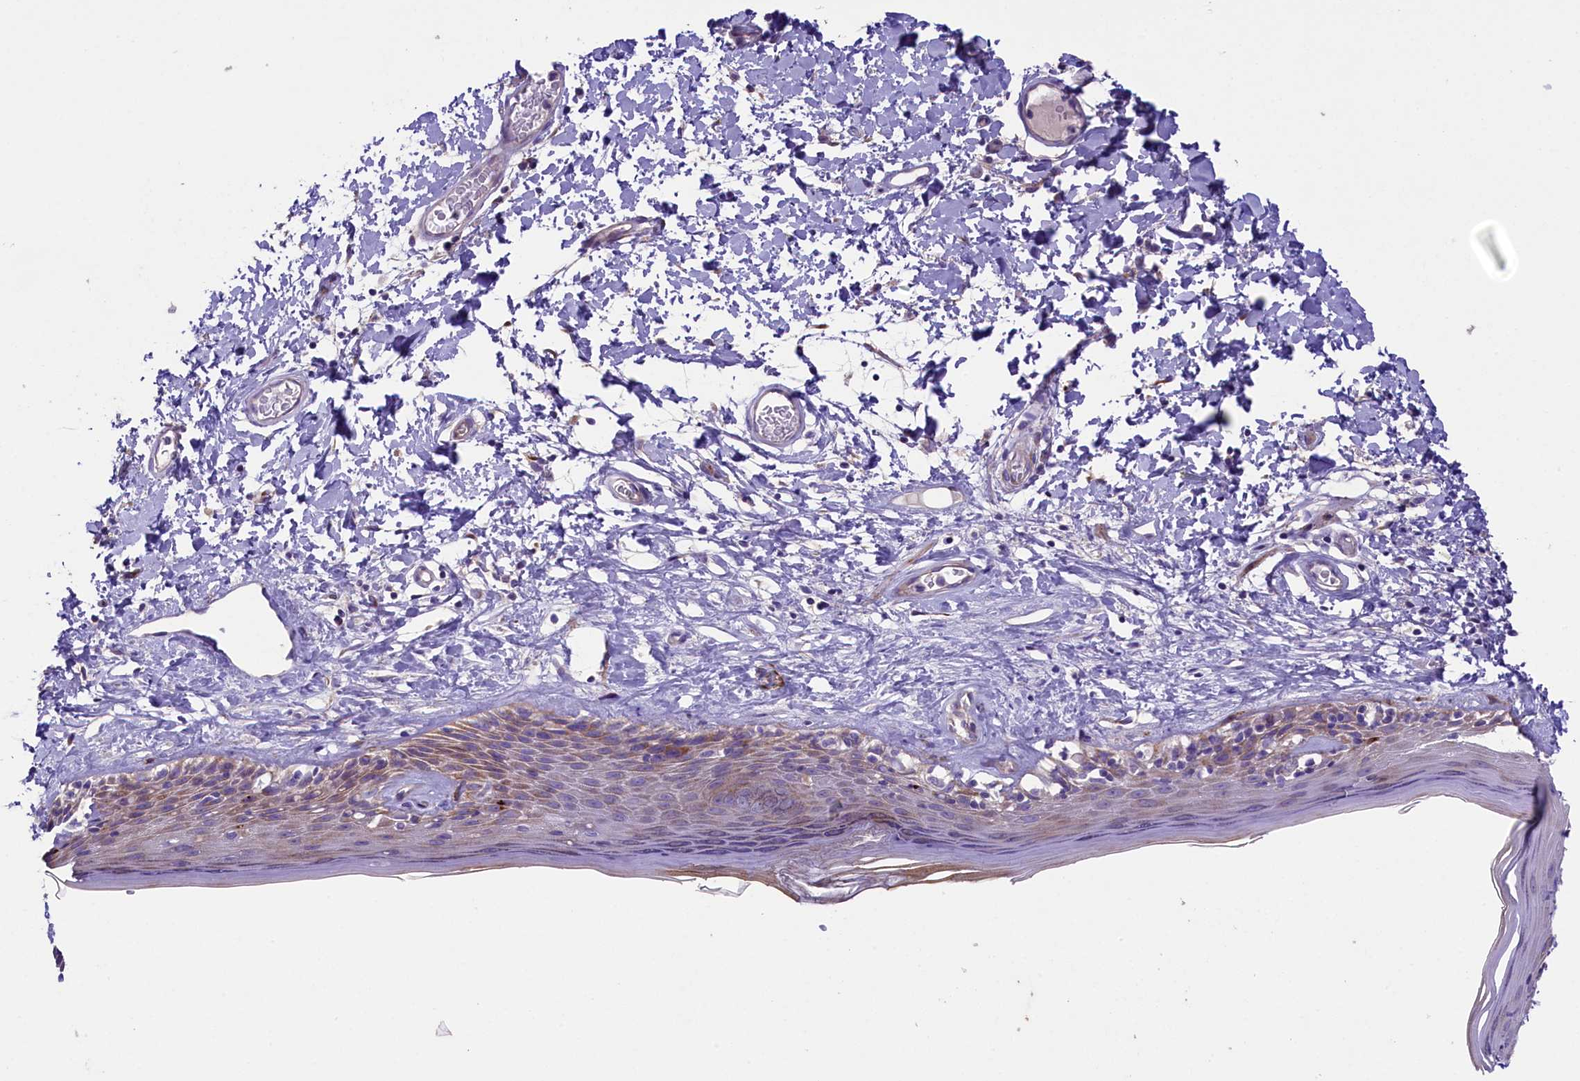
{"staining": {"intensity": "weak", "quantity": "25%-75%", "location": "cytoplasmic/membranous"}, "tissue": "skin", "cell_type": "Epidermal cells", "image_type": "normal", "snomed": [{"axis": "morphology", "description": "Normal tissue, NOS"}, {"axis": "topography", "description": "Adipose tissue"}, {"axis": "topography", "description": "Vascular tissue"}, {"axis": "topography", "description": "Vulva"}, {"axis": "topography", "description": "Peripheral nerve tissue"}], "caption": "This photomicrograph shows normal skin stained with IHC to label a protein in brown. The cytoplasmic/membranous of epidermal cells show weak positivity for the protein. Nuclei are counter-stained blue.", "gene": "CD99L2", "patient": {"sex": "female", "age": 86}}